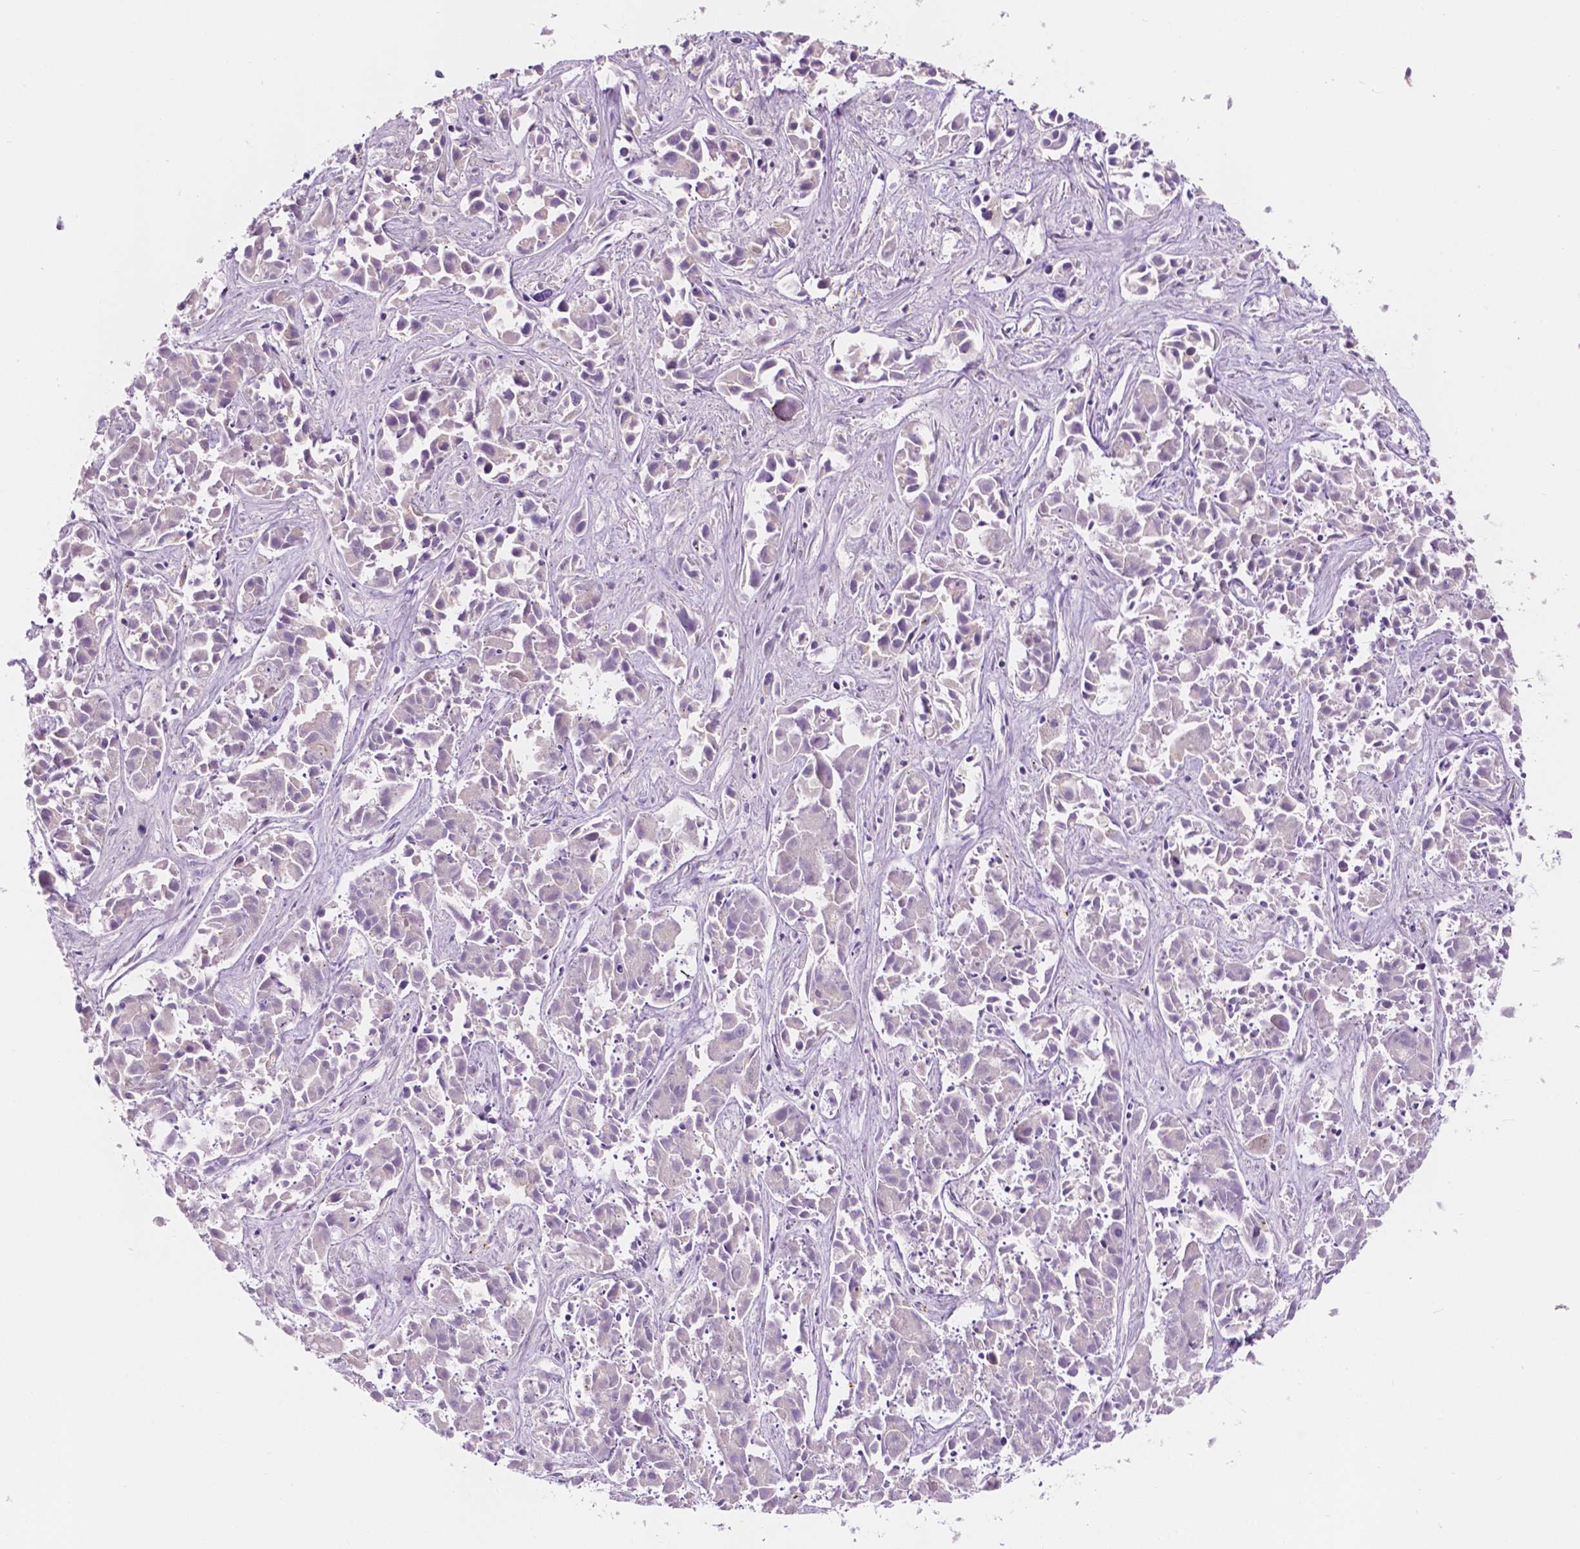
{"staining": {"intensity": "negative", "quantity": "none", "location": "none"}, "tissue": "liver cancer", "cell_type": "Tumor cells", "image_type": "cancer", "snomed": [{"axis": "morphology", "description": "Cholangiocarcinoma"}, {"axis": "topography", "description": "Liver"}], "caption": "Immunohistochemistry histopathology image of neoplastic tissue: cholangiocarcinoma (liver) stained with DAB shows no significant protein expression in tumor cells. The staining was performed using DAB (3,3'-diaminobenzidine) to visualize the protein expression in brown, while the nuclei were stained in blue with hematoxylin (Magnification: 20x).", "gene": "SIRT2", "patient": {"sex": "female", "age": 81}}